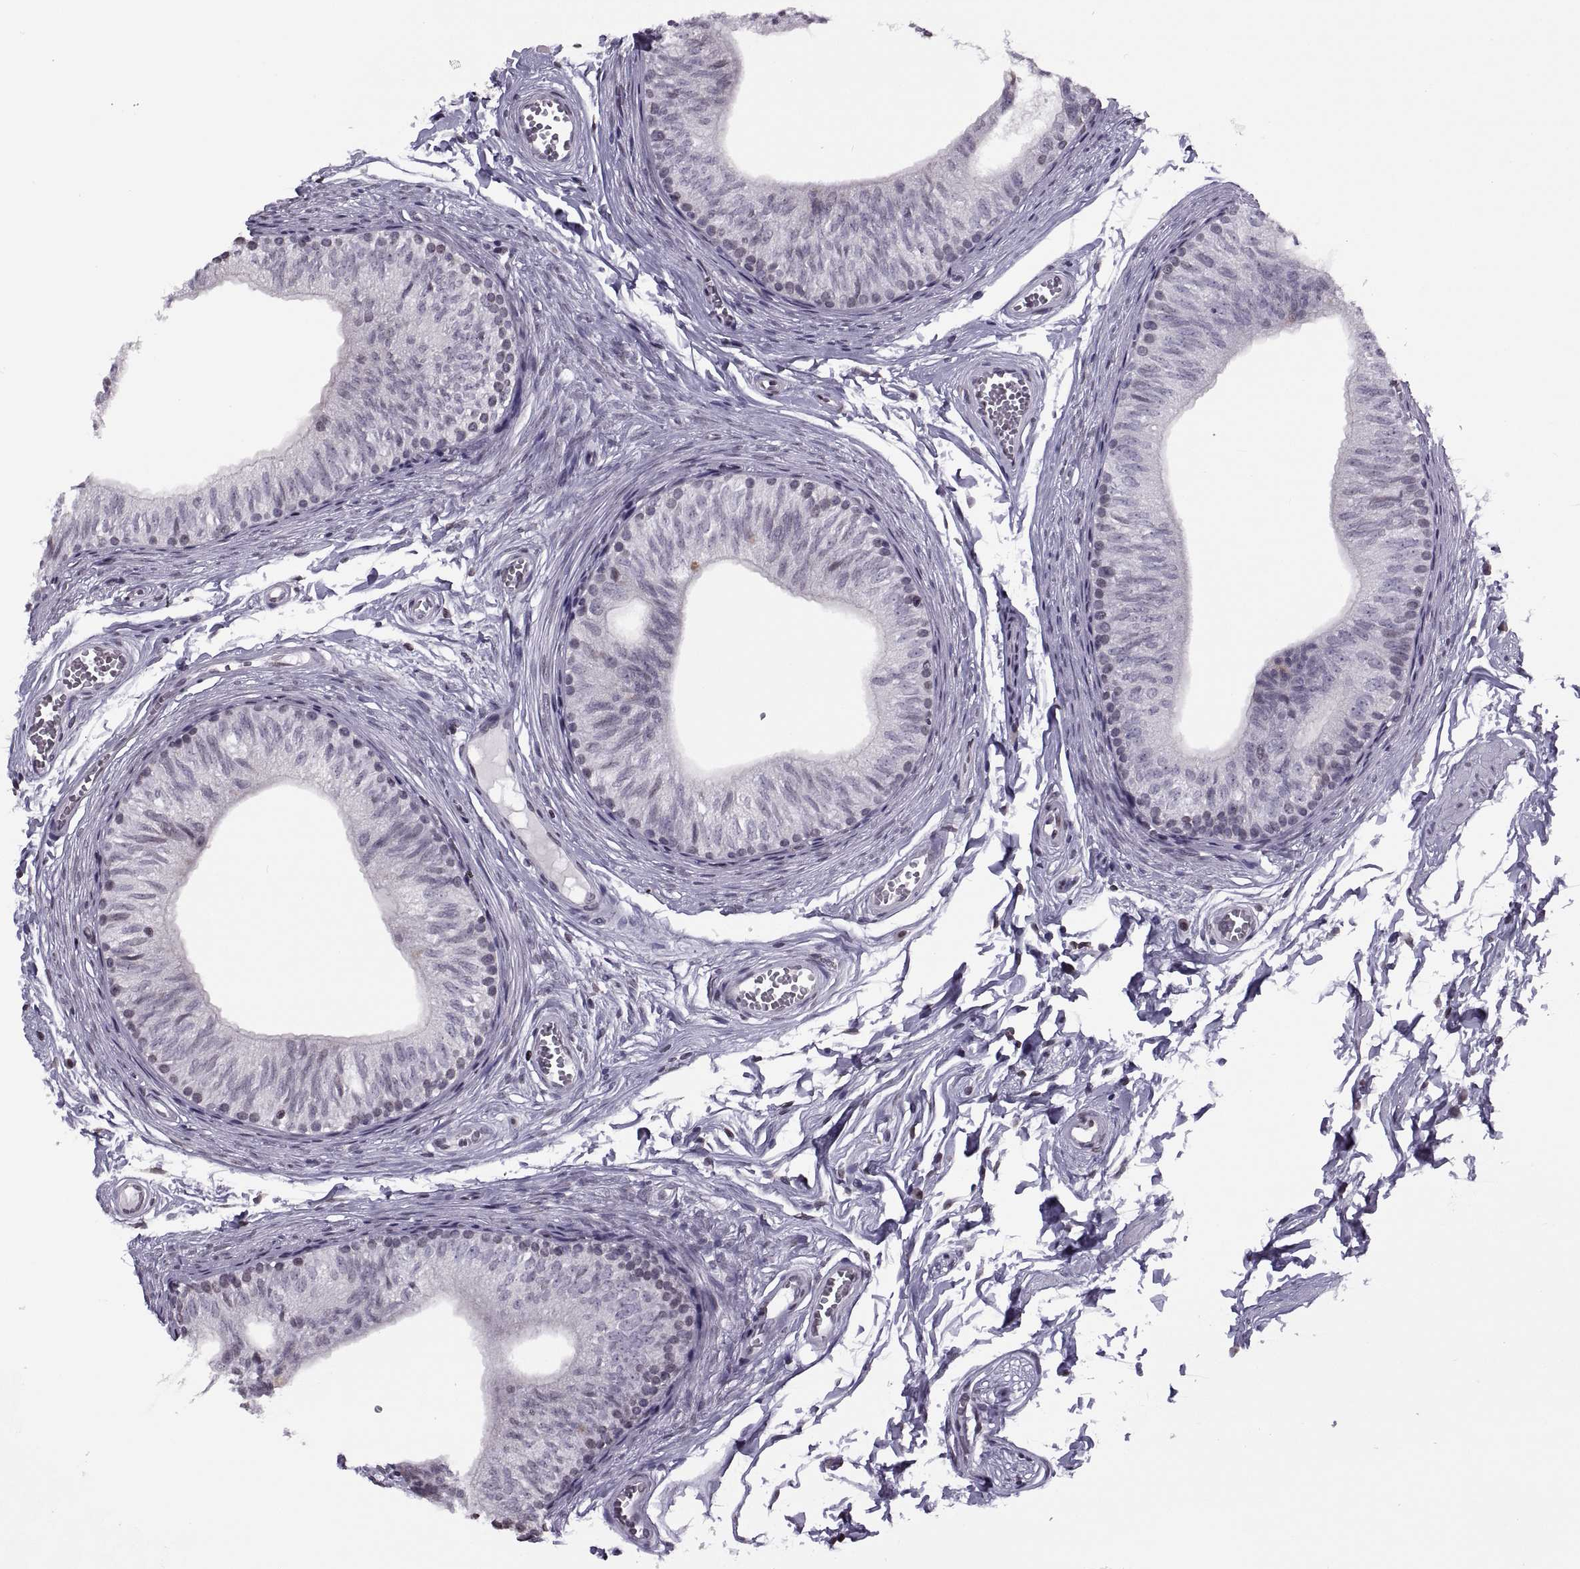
{"staining": {"intensity": "weak", "quantity": "<25%", "location": "nuclear"}, "tissue": "epididymis", "cell_type": "Glandular cells", "image_type": "normal", "snomed": [{"axis": "morphology", "description": "Normal tissue, NOS"}, {"axis": "topography", "description": "Epididymis"}], "caption": "A micrograph of human epididymis is negative for staining in glandular cells. (DAB (3,3'-diaminobenzidine) IHC, high magnification).", "gene": "H1", "patient": {"sex": "male", "age": 22}}